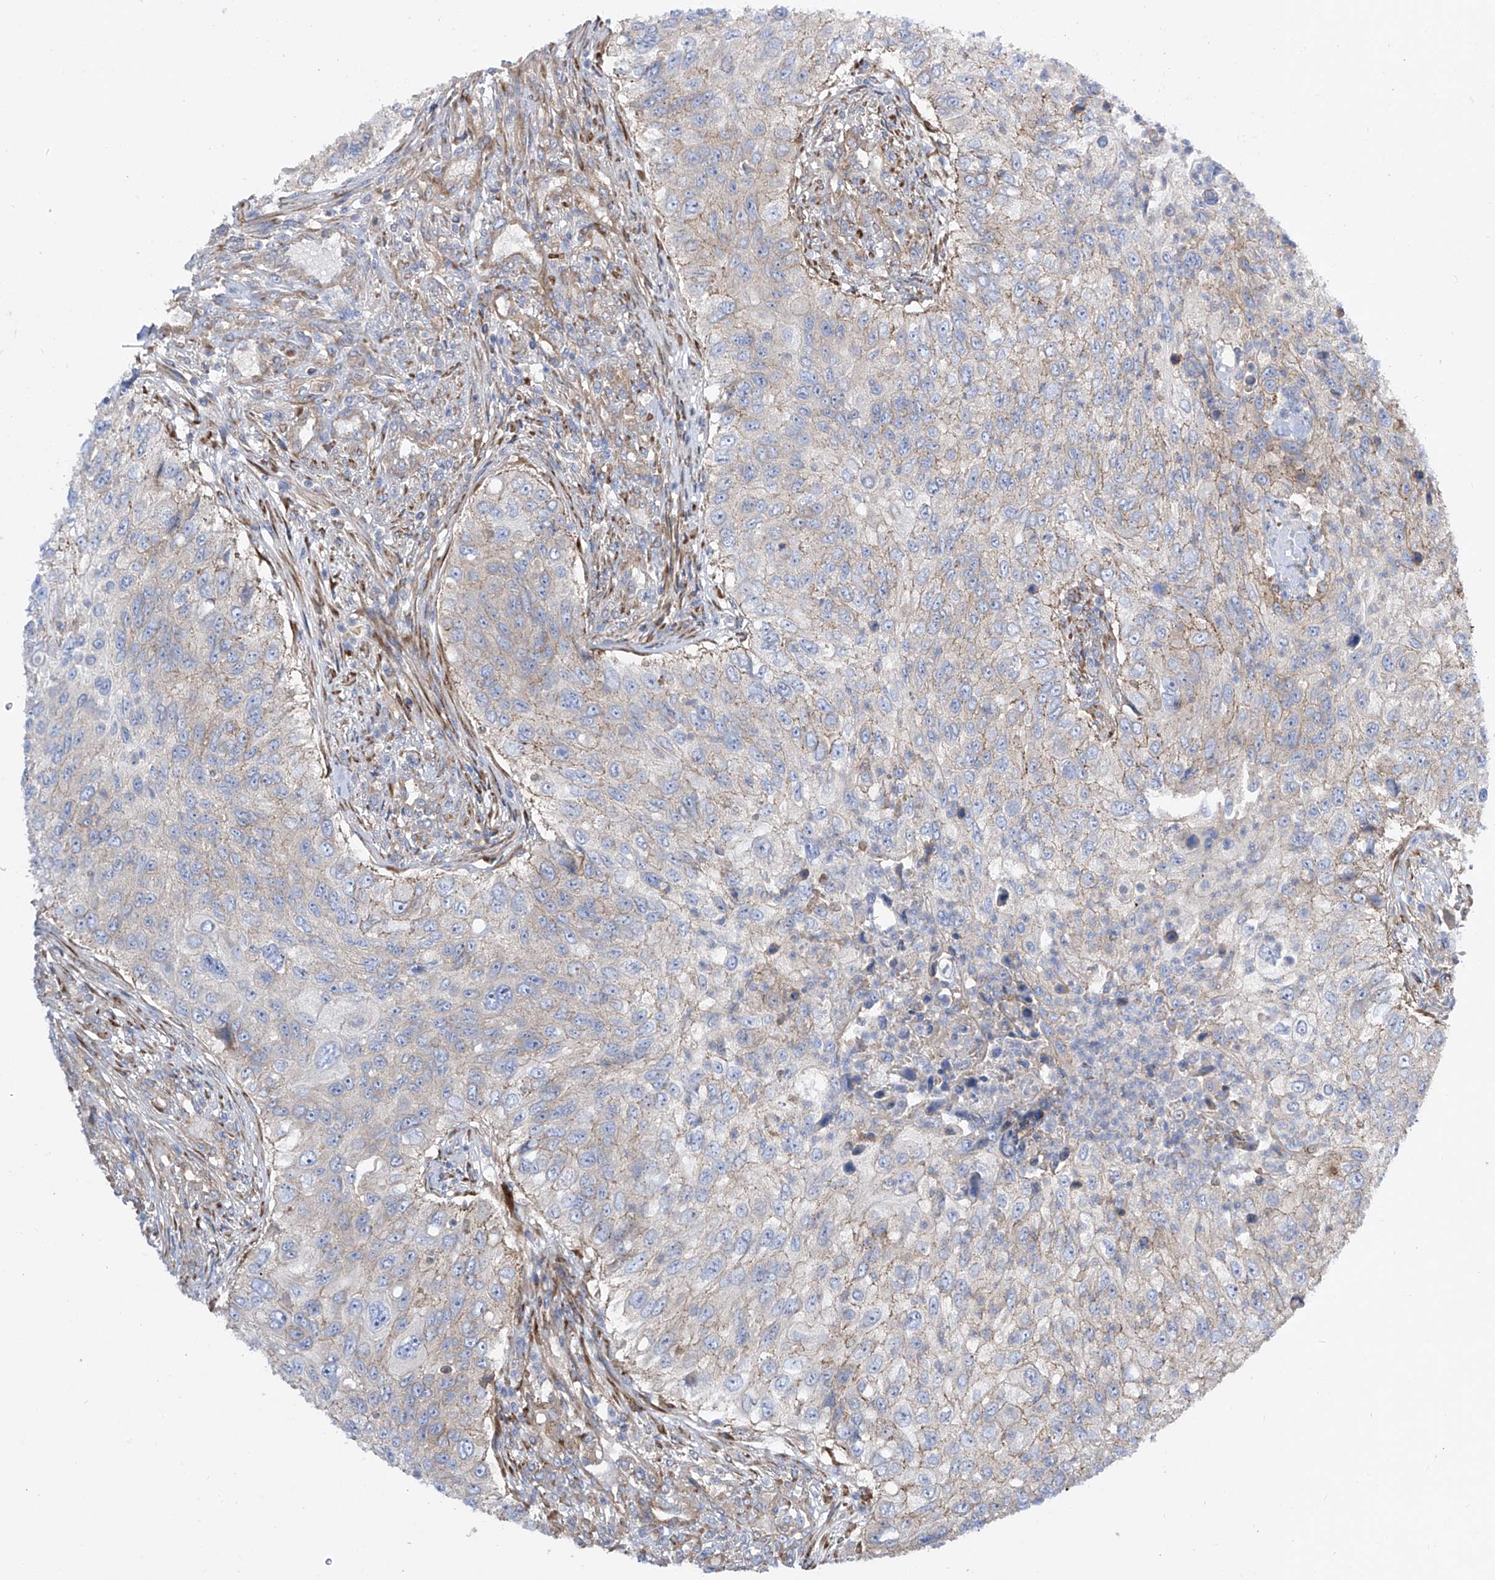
{"staining": {"intensity": "weak", "quantity": "25%-75%", "location": "cytoplasmic/membranous"}, "tissue": "urothelial cancer", "cell_type": "Tumor cells", "image_type": "cancer", "snomed": [{"axis": "morphology", "description": "Urothelial carcinoma, High grade"}, {"axis": "topography", "description": "Urinary bladder"}], "caption": "Human urothelial cancer stained with a protein marker reveals weak staining in tumor cells.", "gene": "LCA5", "patient": {"sex": "female", "age": 60}}